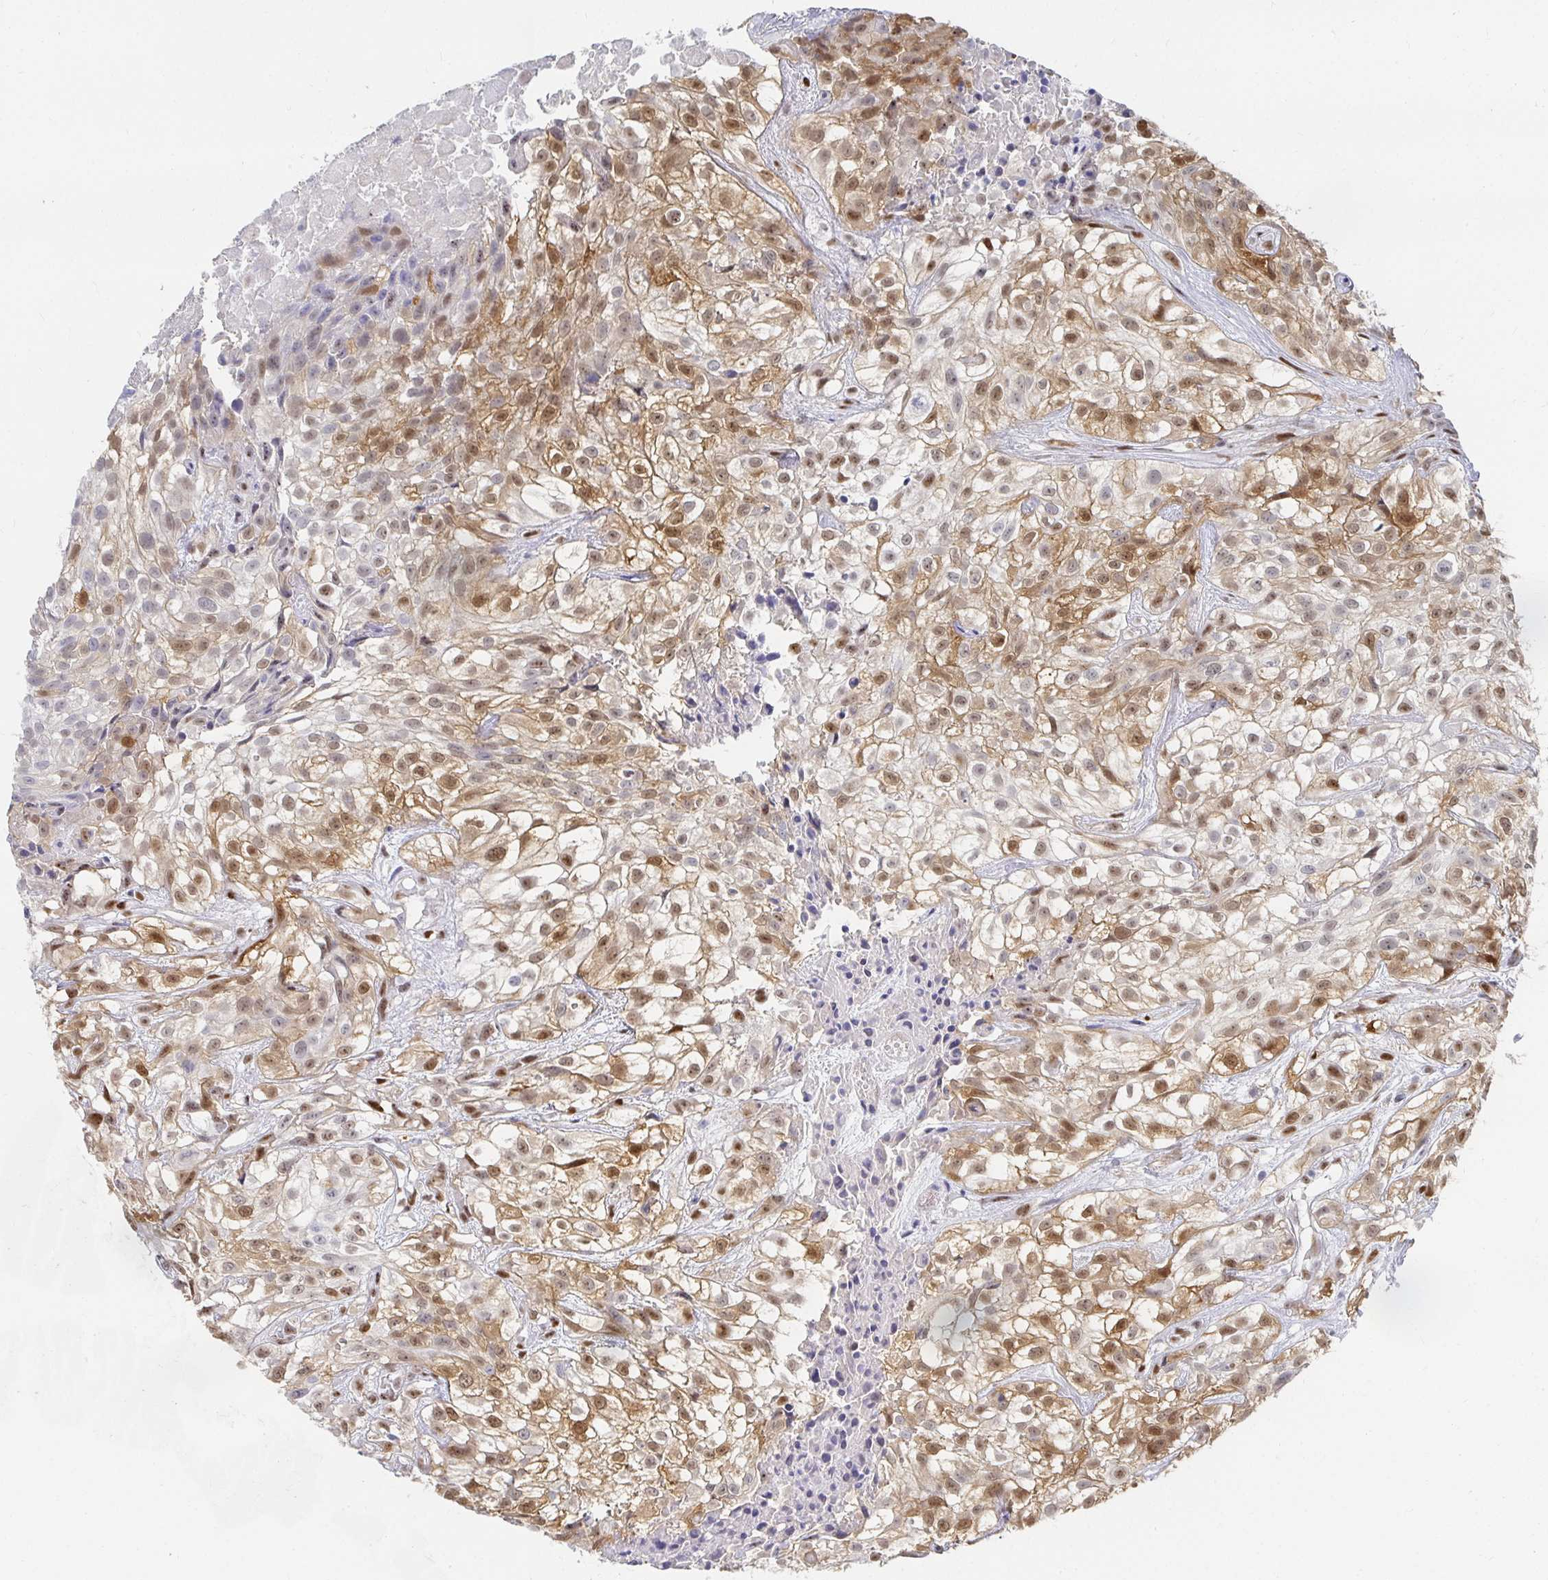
{"staining": {"intensity": "moderate", "quantity": ">75%", "location": "cytoplasmic/membranous,nuclear"}, "tissue": "urothelial cancer", "cell_type": "Tumor cells", "image_type": "cancer", "snomed": [{"axis": "morphology", "description": "Urothelial carcinoma, High grade"}, {"axis": "topography", "description": "Urinary bladder"}], "caption": "A medium amount of moderate cytoplasmic/membranous and nuclear staining is identified in about >75% of tumor cells in urothelial carcinoma (high-grade) tissue. The staining is performed using DAB brown chromogen to label protein expression. The nuclei are counter-stained blue using hematoxylin.", "gene": "CLIC3", "patient": {"sex": "male", "age": 56}}